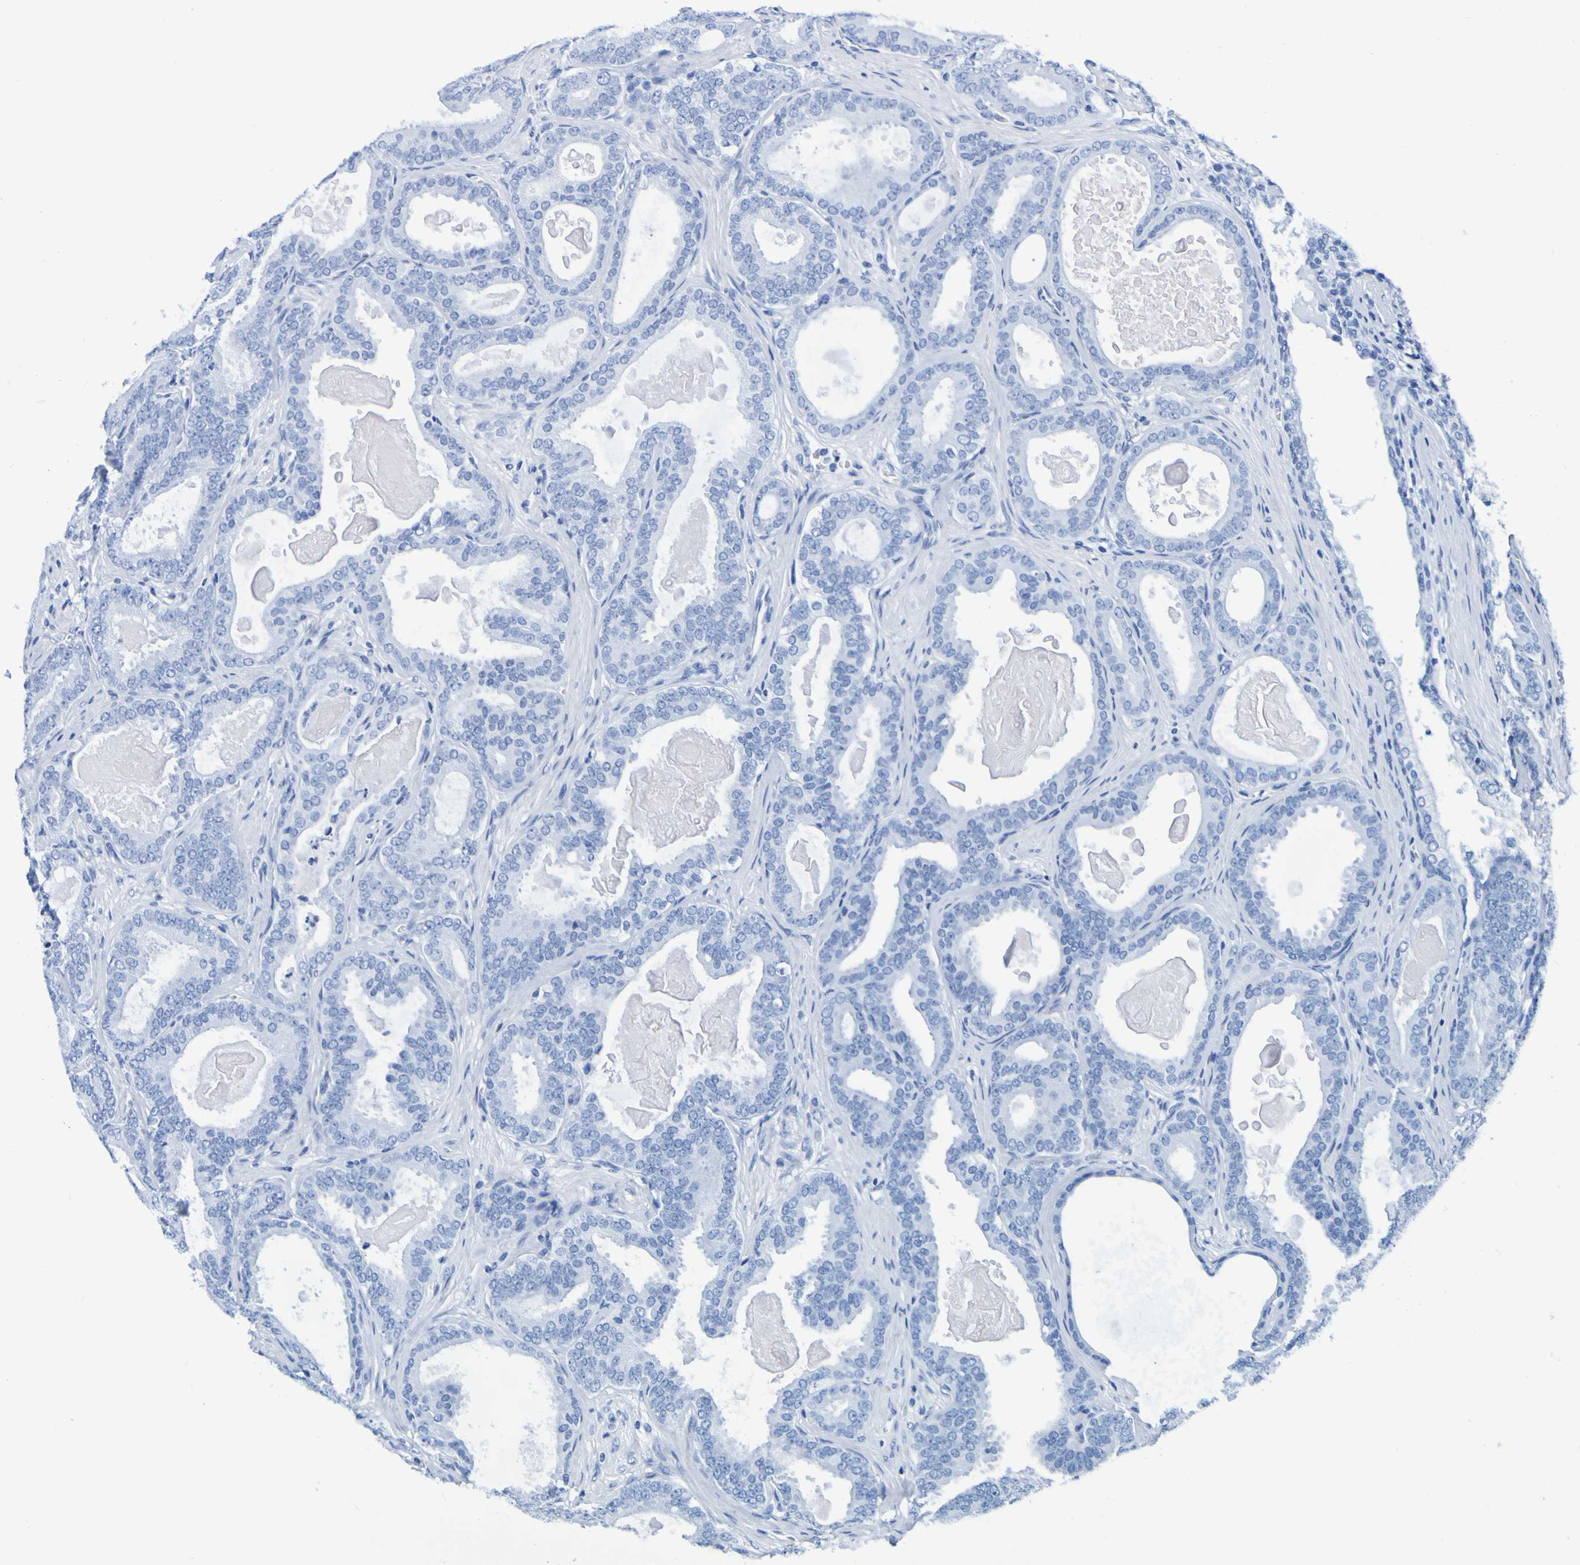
{"staining": {"intensity": "negative", "quantity": "none", "location": "none"}, "tissue": "prostate cancer", "cell_type": "Tumor cells", "image_type": "cancer", "snomed": [{"axis": "morphology", "description": "Adenocarcinoma, High grade"}, {"axis": "topography", "description": "Prostate"}], "caption": "A high-resolution photomicrograph shows IHC staining of prostate cancer, which shows no significant staining in tumor cells.", "gene": "DPEP1", "patient": {"sex": "male", "age": 60}}